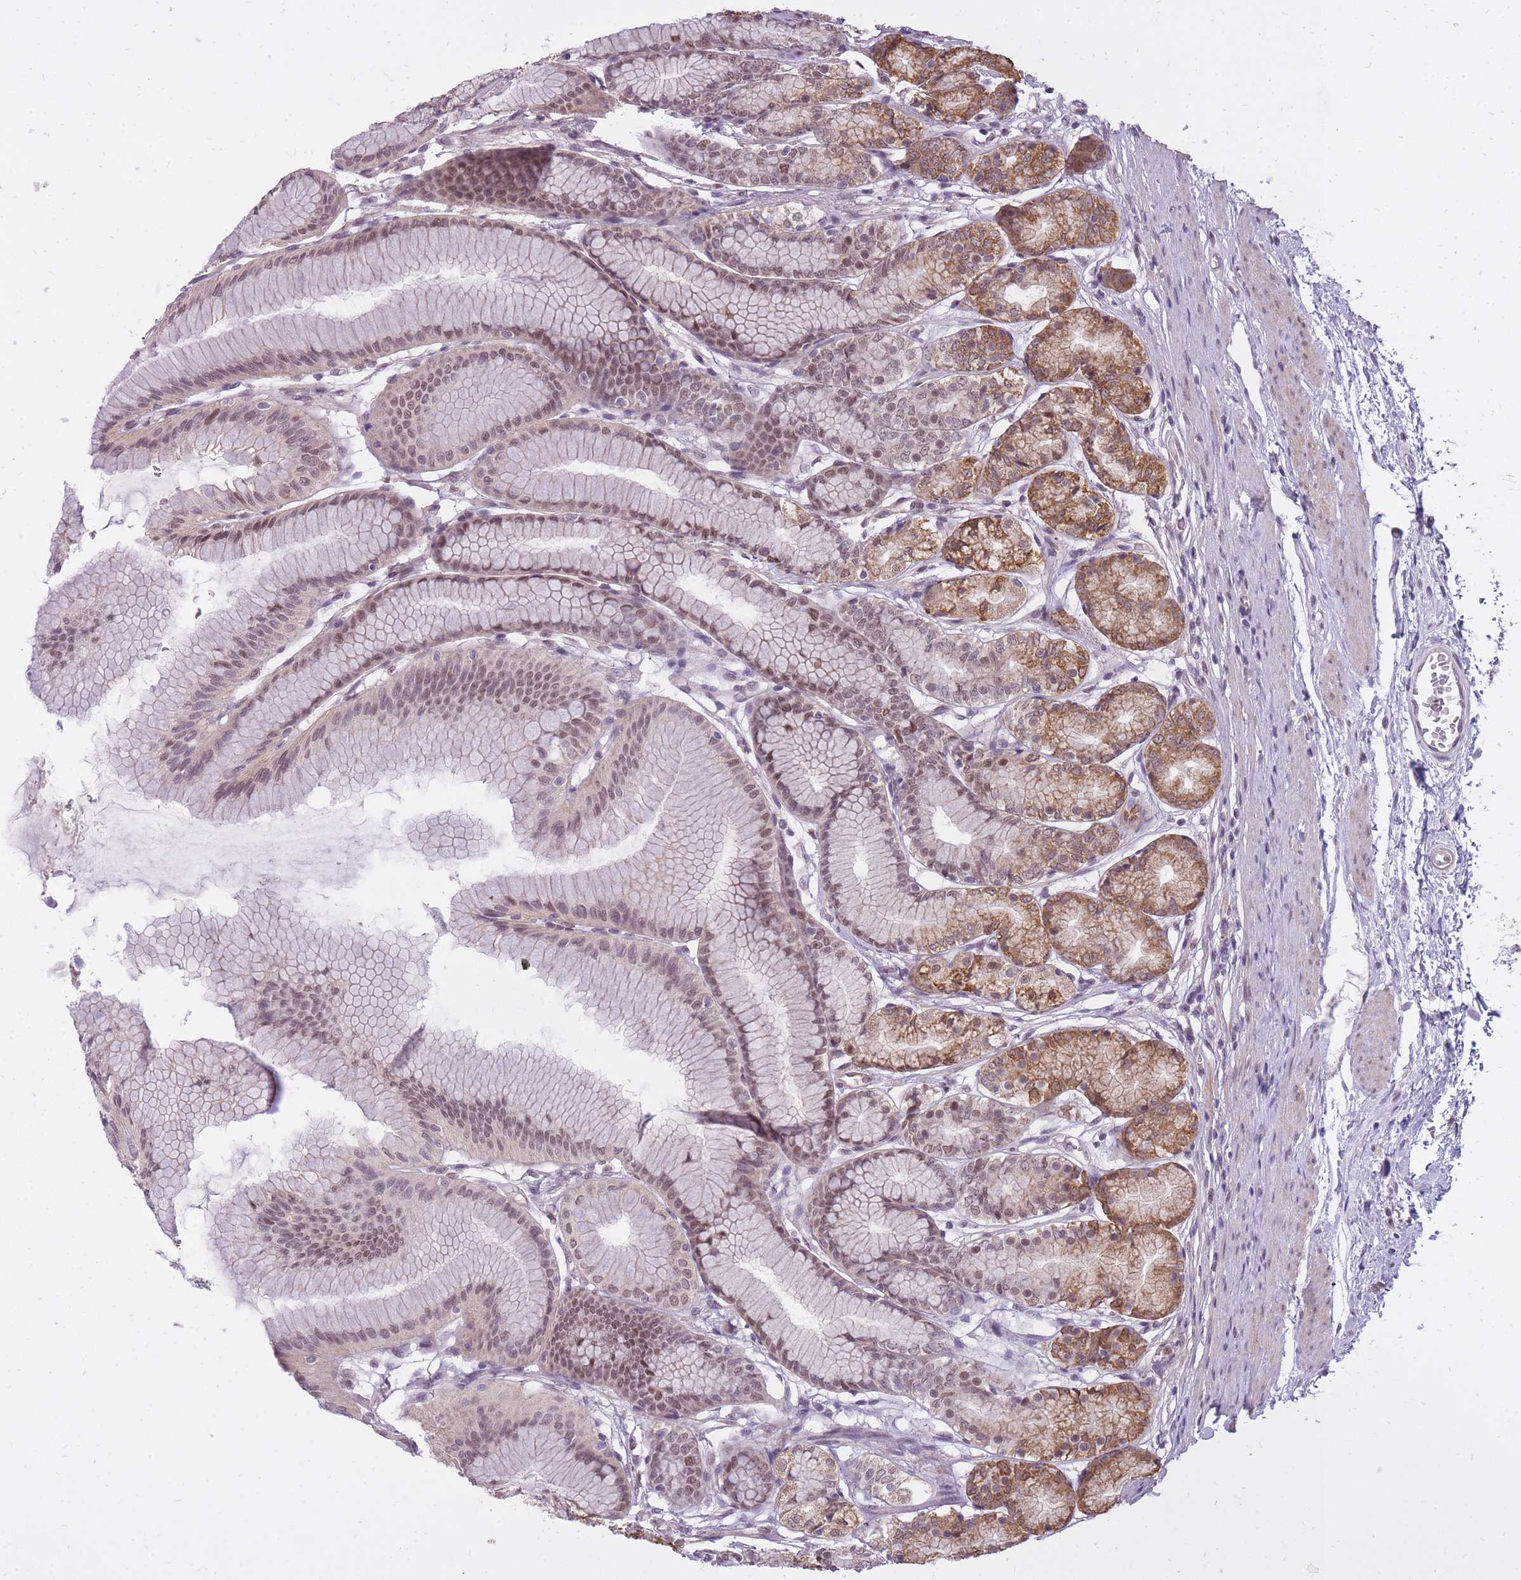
{"staining": {"intensity": "moderate", "quantity": ">75%", "location": "cytoplasmic/membranous,nuclear"}, "tissue": "stomach", "cell_type": "Glandular cells", "image_type": "normal", "snomed": [{"axis": "morphology", "description": "Normal tissue, NOS"}, {"axis": "morphology", "description": "Adenocarcinoma, NOS"}, {"axis": "morphology", "description": "Adenocarcinoma, High grade"}, {"axis": "topography", "description": "Stomach, upper"}, {"axis": "topography", "description": "Stomach"}], "caption": "High-power microscopy captured an immunohistochemistry (IHC) photomicrograph of benign stomach, revealing moderate cytoplasmic/membranous,nuclear positivity in approximately >75% of glandular cells.", "gene": "TIGD1", "patient": {"sex": "female", "age": 65}}